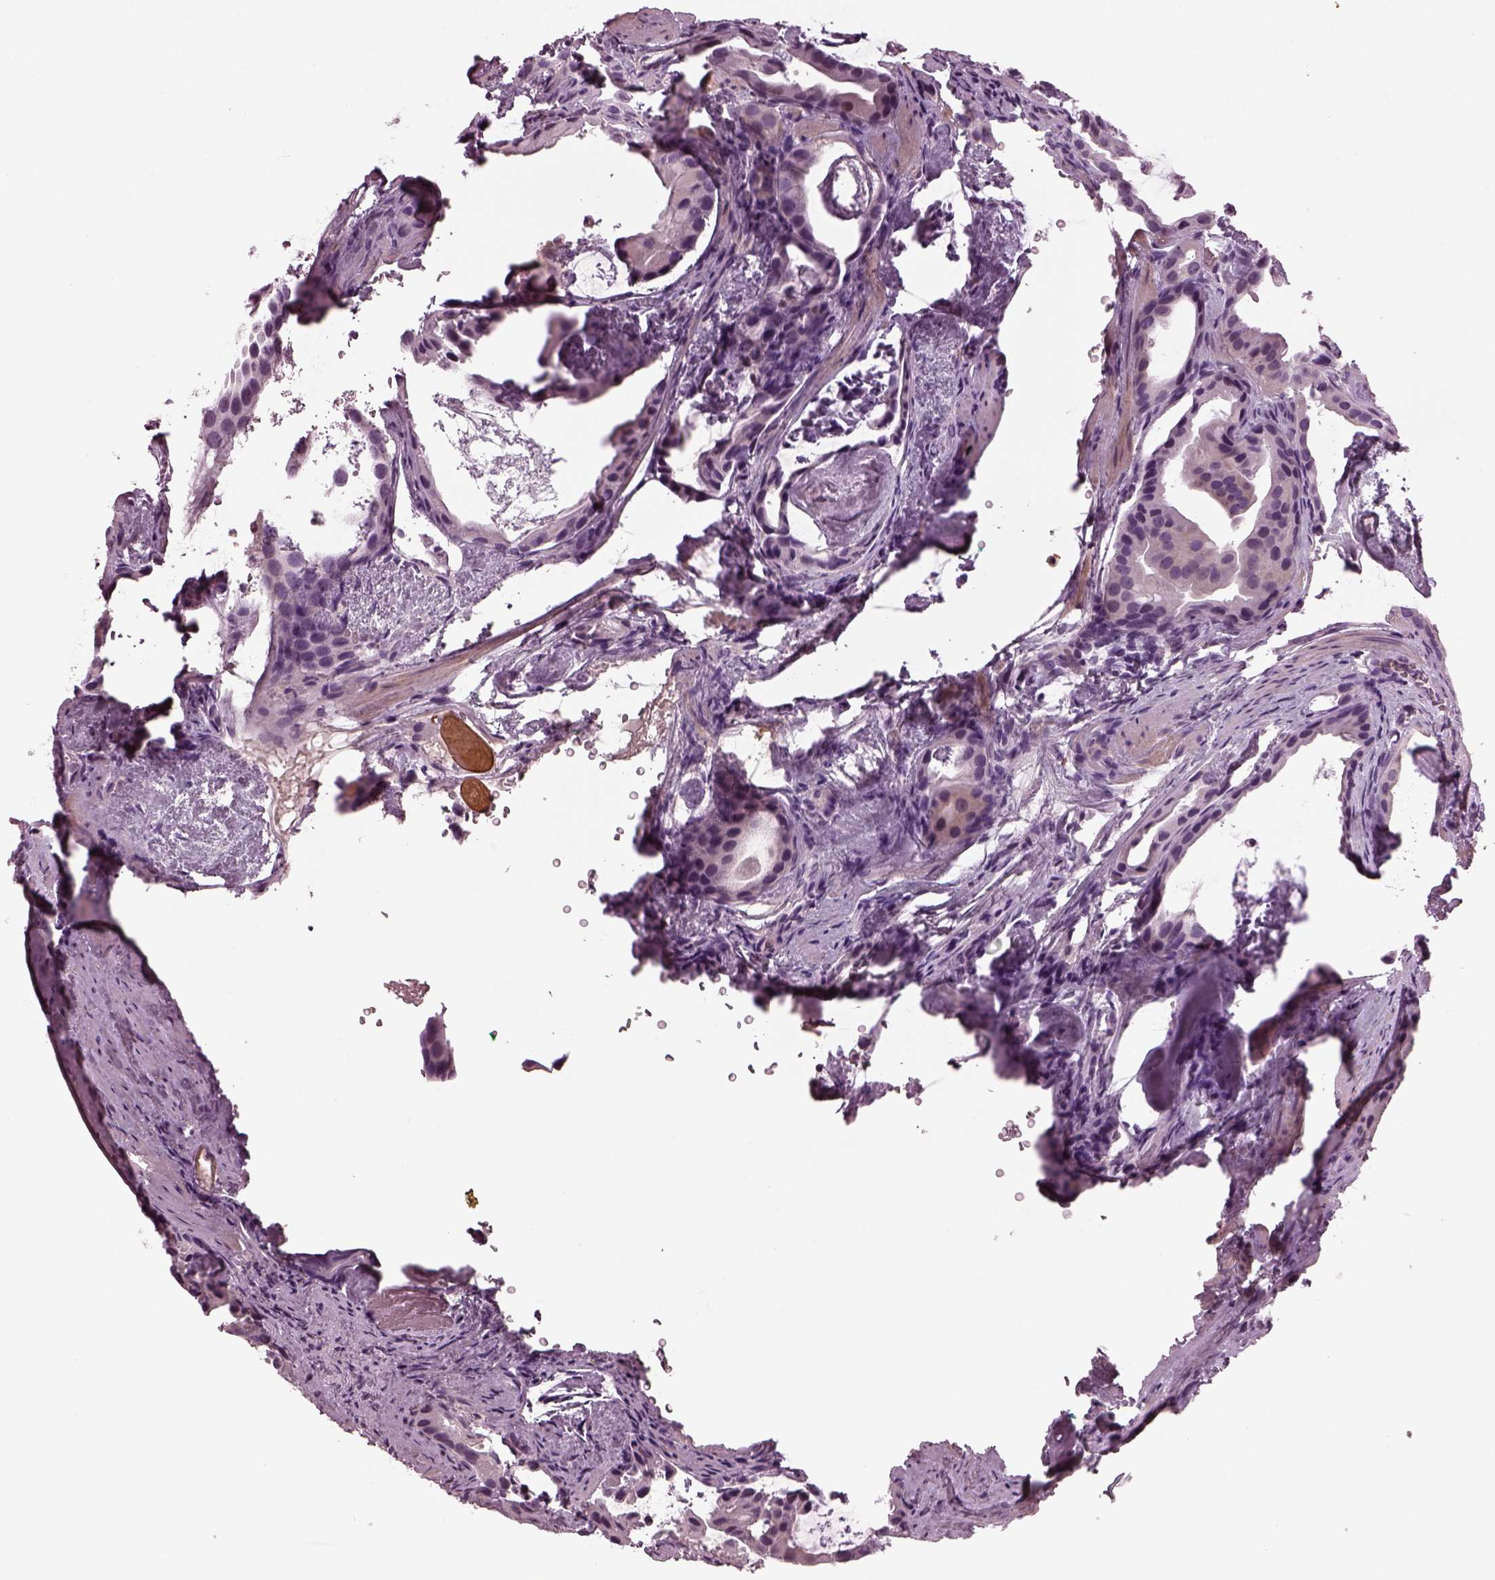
{"staining": {"intensity": "negative", "quantity": "none", "location": "none"}, "tissue": "prostate cancer", "cell_type": "Tumor cells", "image_type": "cancer", "snomed": [{"axis": "morphology", "description": "Adenocarcinoma, Low grade"}, {"axis": "topography", "description": "Prostate and seminal vesicle, NOS"}], "caption": "This is an immunohistochemistry micrograph of prostate cancer (adenocarcinoma (low-grade)). There is no positivity in tumor cells.", "gene": "BFSP1", "patient": {"sex": "male", "age": 71}}